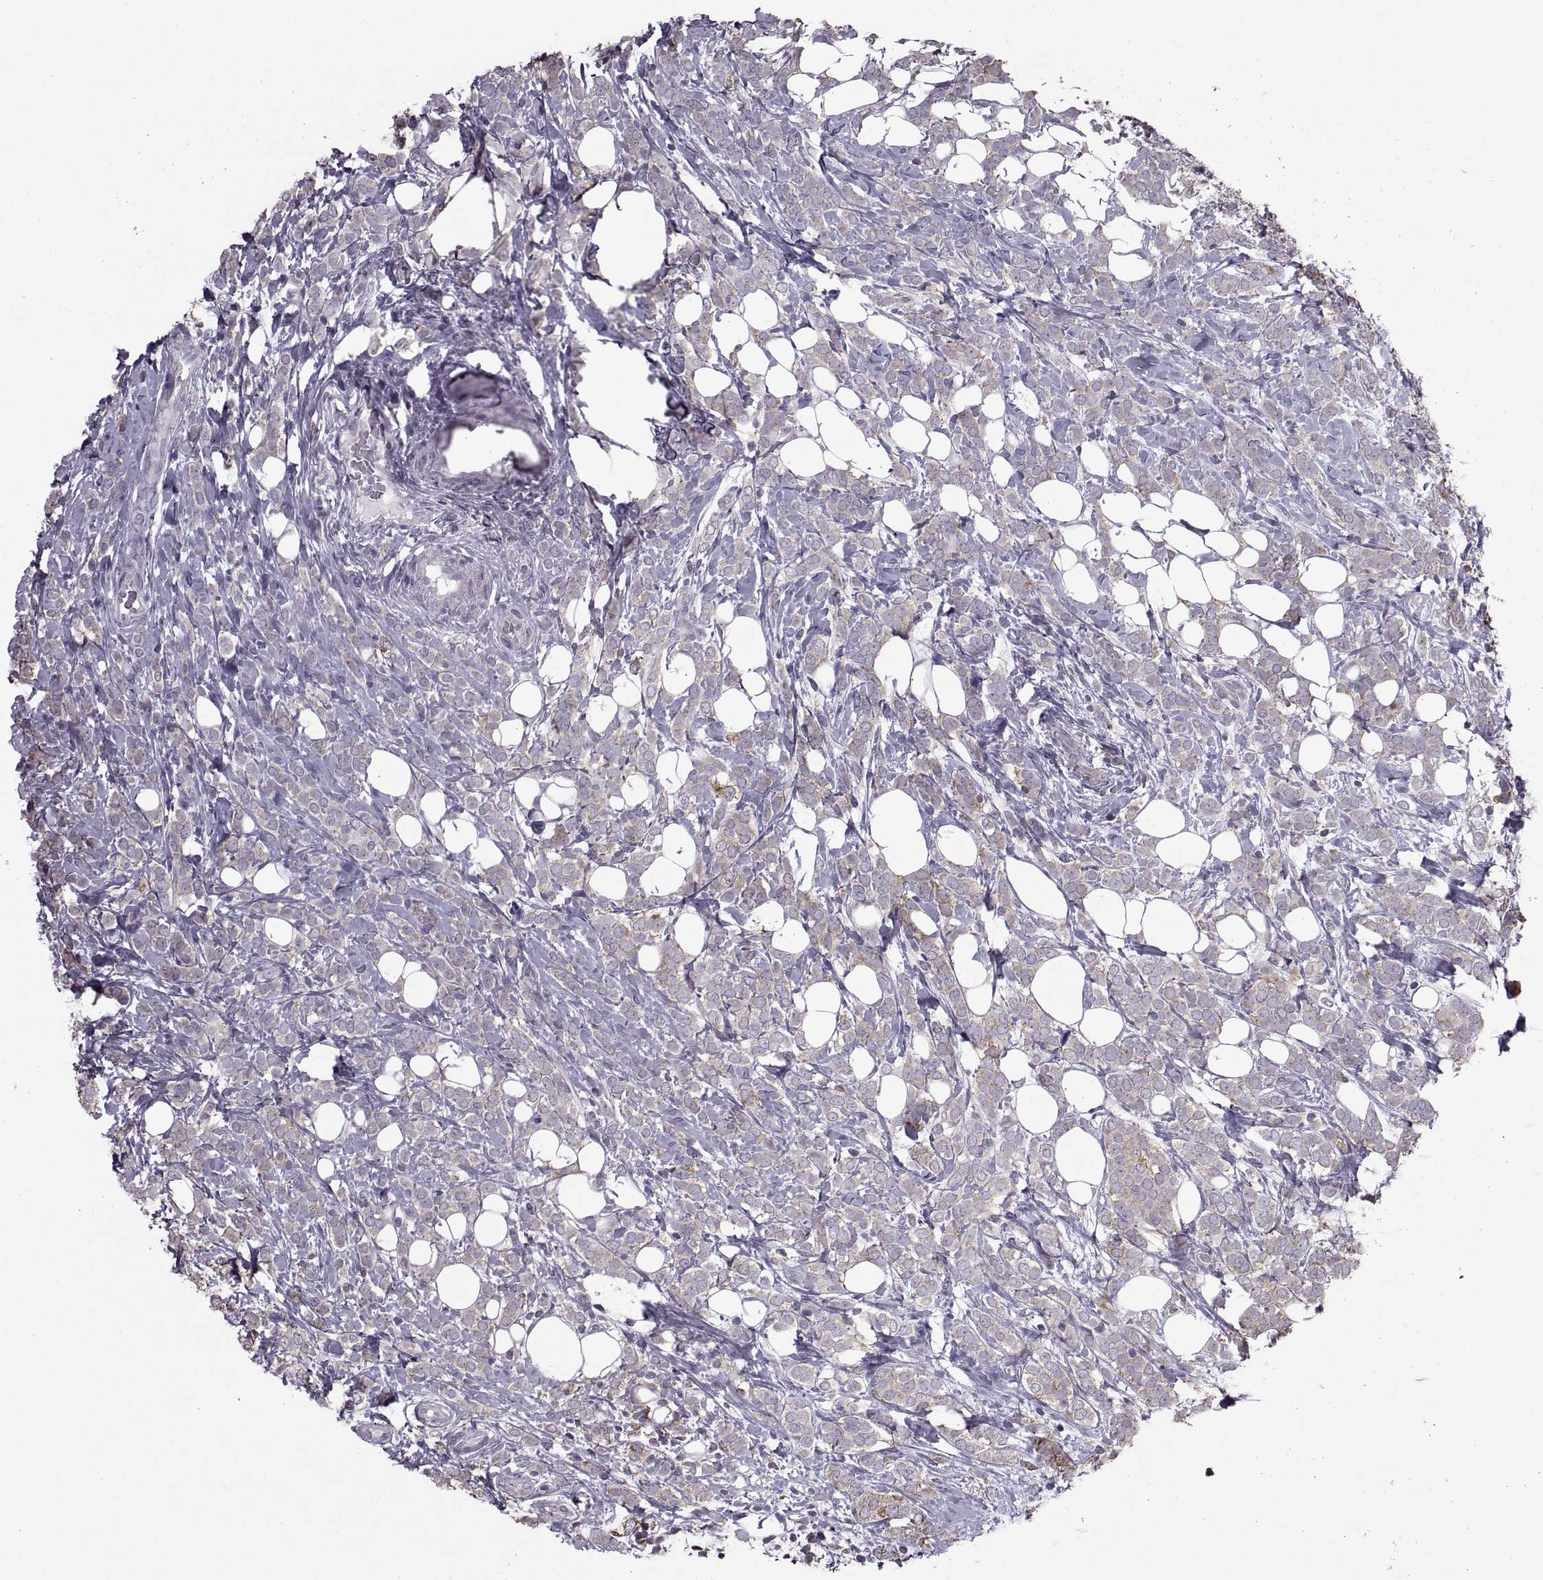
{"staining": {"intensity": "weak", "quantity": "25%-75%", "location": "cytoplasmic/membranous"}, "tissue": "breast cancer", "cell_type": "Tumor cells", "image_type": "cancer", "snomed": [{"axis": "morphology", "description": "Lobular carcinoma"}, {"axis": "topography", "description": "Breast"}], "caption": "Immunohistochemical staining of human breast lobular carcinoma exhibits low levels of weak cytoplasmic/membranous expression in about 25%-75% of tumor cells.", "gene": "PABPC1", "patient": {"sex": "female", "age": 49}}